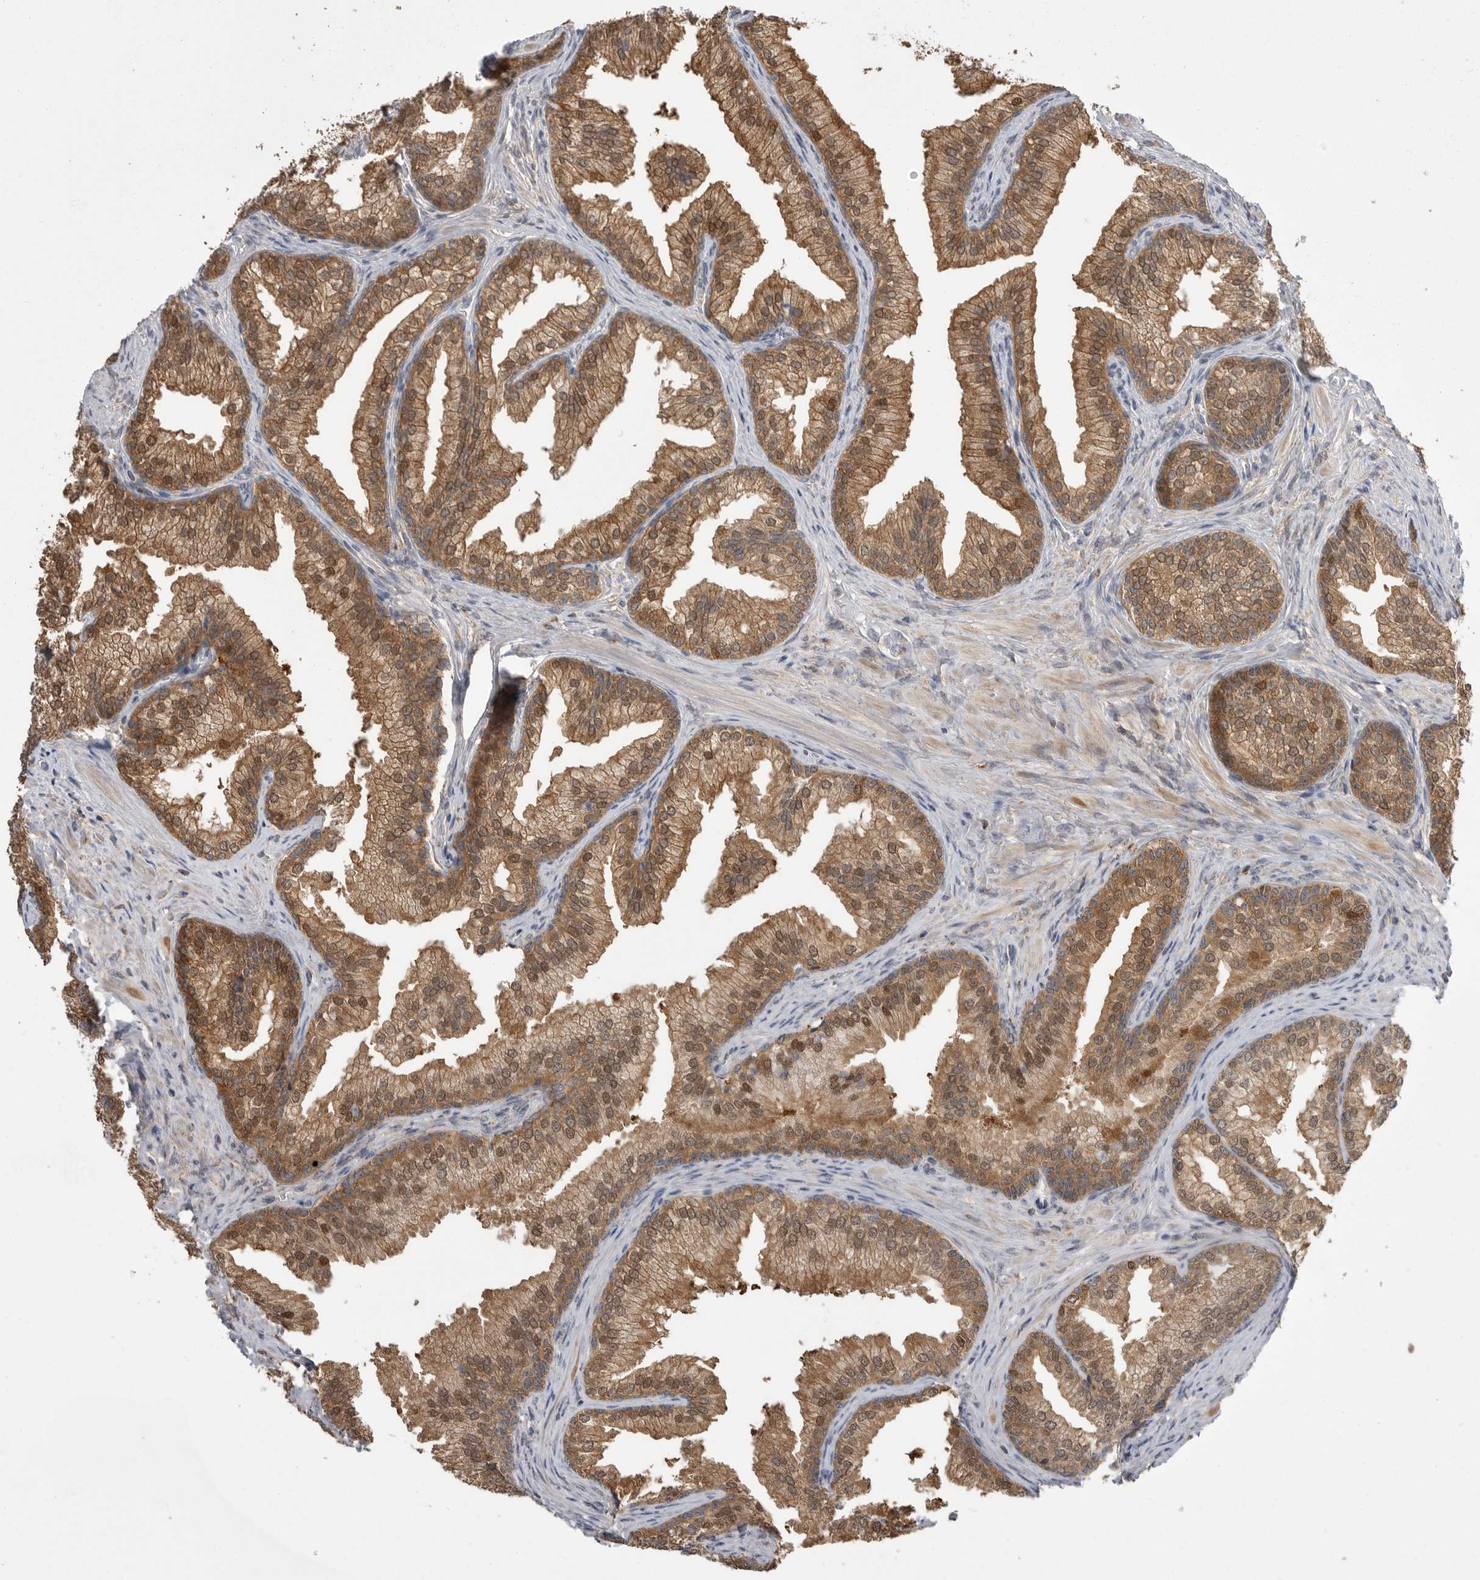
{"staining": {"intensity": "strong", "quantity": ">75%", "location": "cytoplasmic/membranous,nuclear"}, "tissue": "prostate", "cell_type": "Glandular cells", "image_type": "normal", "snomed": [{"axis": "morphology", "description": "Normal tissue, NOS"}, {"axis": "topography", "description": "Prostate"}], "caption": "The image displays immunohistochemical staining of benign prostate. There is strong cytoplasmic/membranous,nuclear positivity is appreciated in about >75% of glandular cells. The staining was performed using DAB (3,3'-diaminobenzidine) to visualize the protein expression in brown, while the nuclei were stained in blue with hematoxylin (Magnification: 20x).", "gene": "KYAT3", "patient": {"sex": "male", "age": 76}}